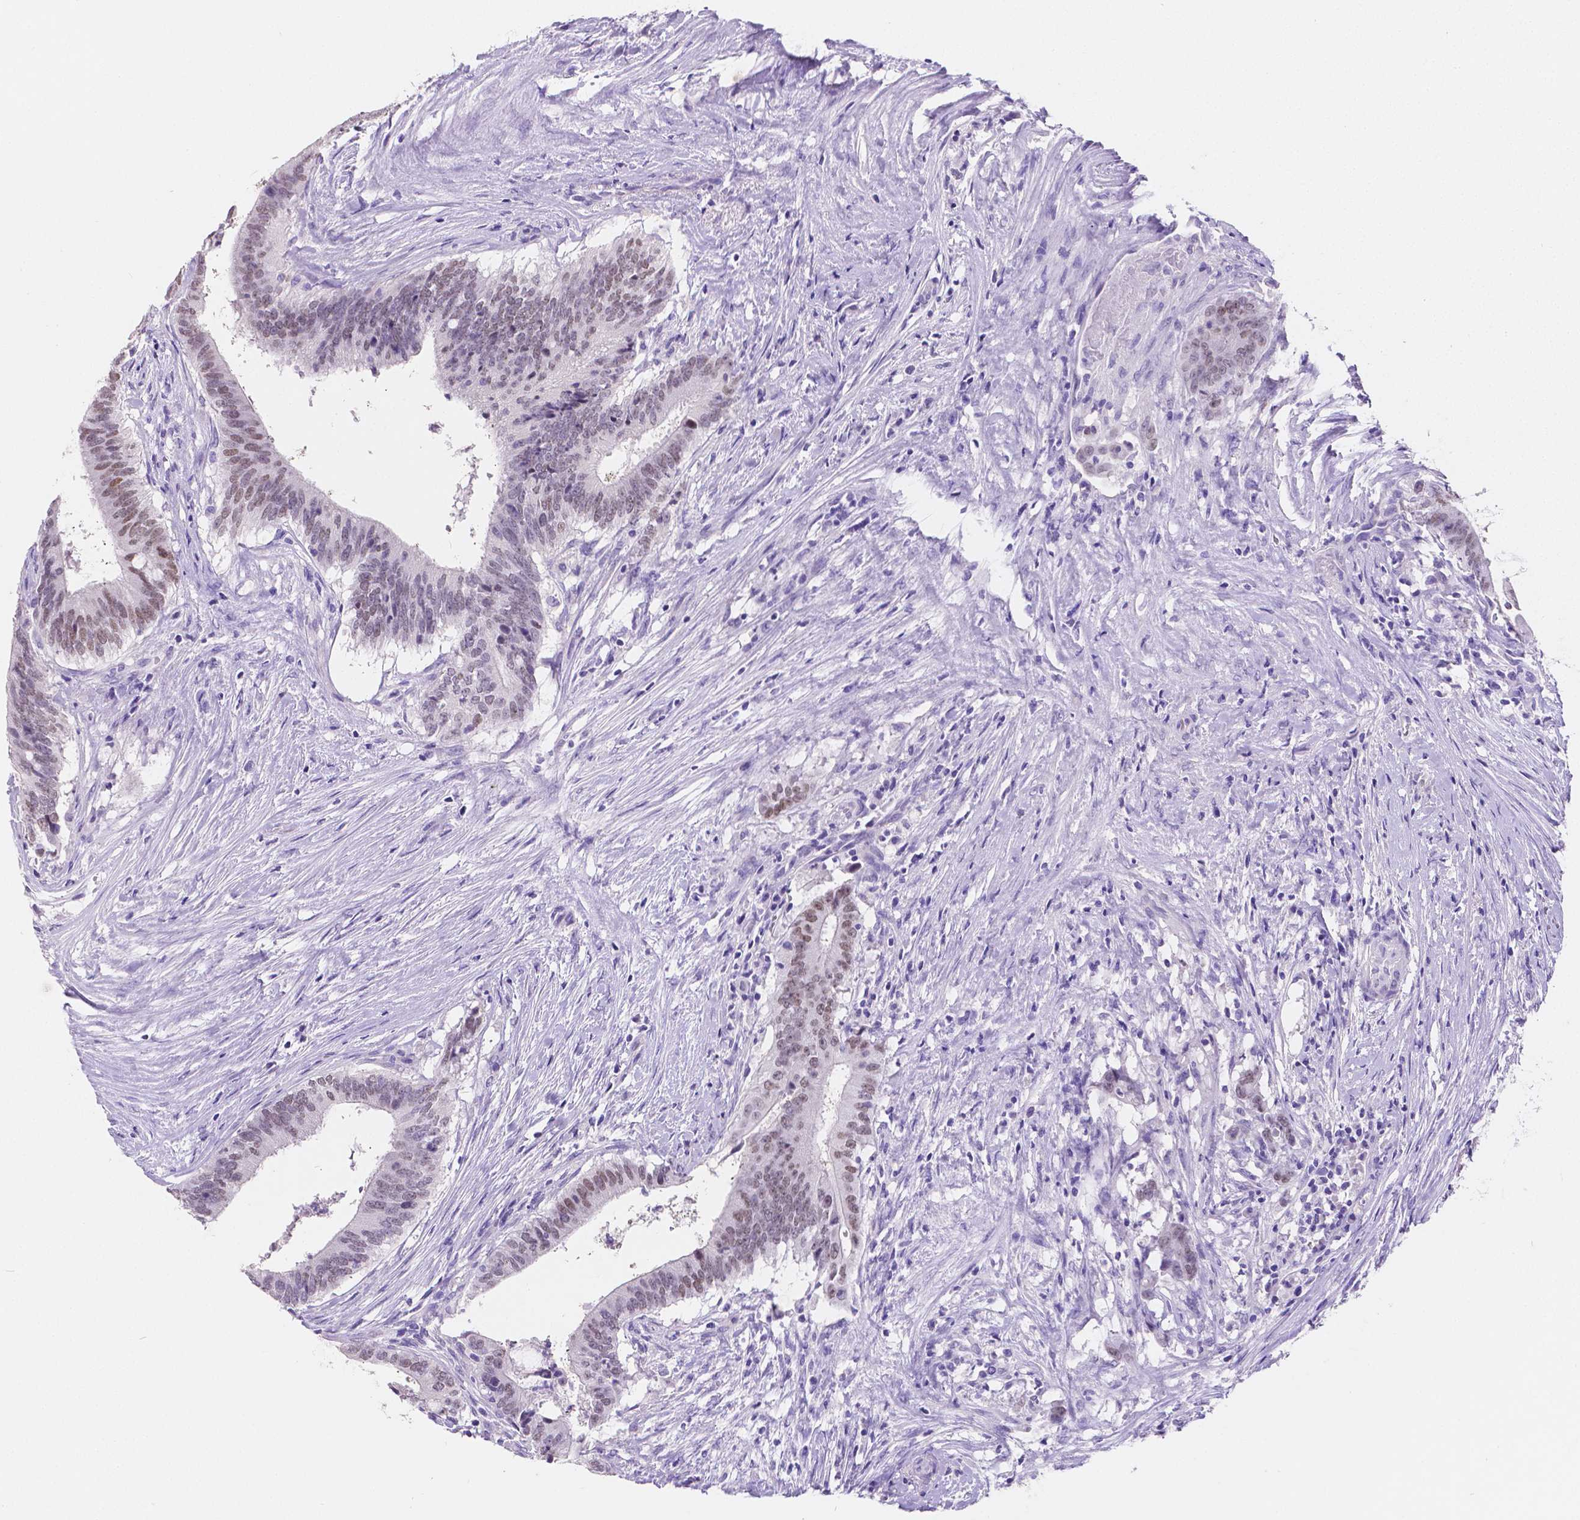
{"staining": {"intensity": "weak", "quantity": "25%-75%", "location": "nuclear"}, "tissue": "colorectal cancer", "cell_type": "Tumor cells", "image_type": "cancer", "snomed": [{"axis": "morphology", "description": "Adenocarcinoma, NOS"}, {"axis": "topography", "description": "Colon"}], "caption": "Adenocarcinoma (colorectal) stained with IHC displays weak nuclear staining in about 25%-75% of tumor cells. (Brightfield microscopy of DAB IHC at high magnification).", "gene": "SATB2", "patient": {"sex": "female", "age": 43}}